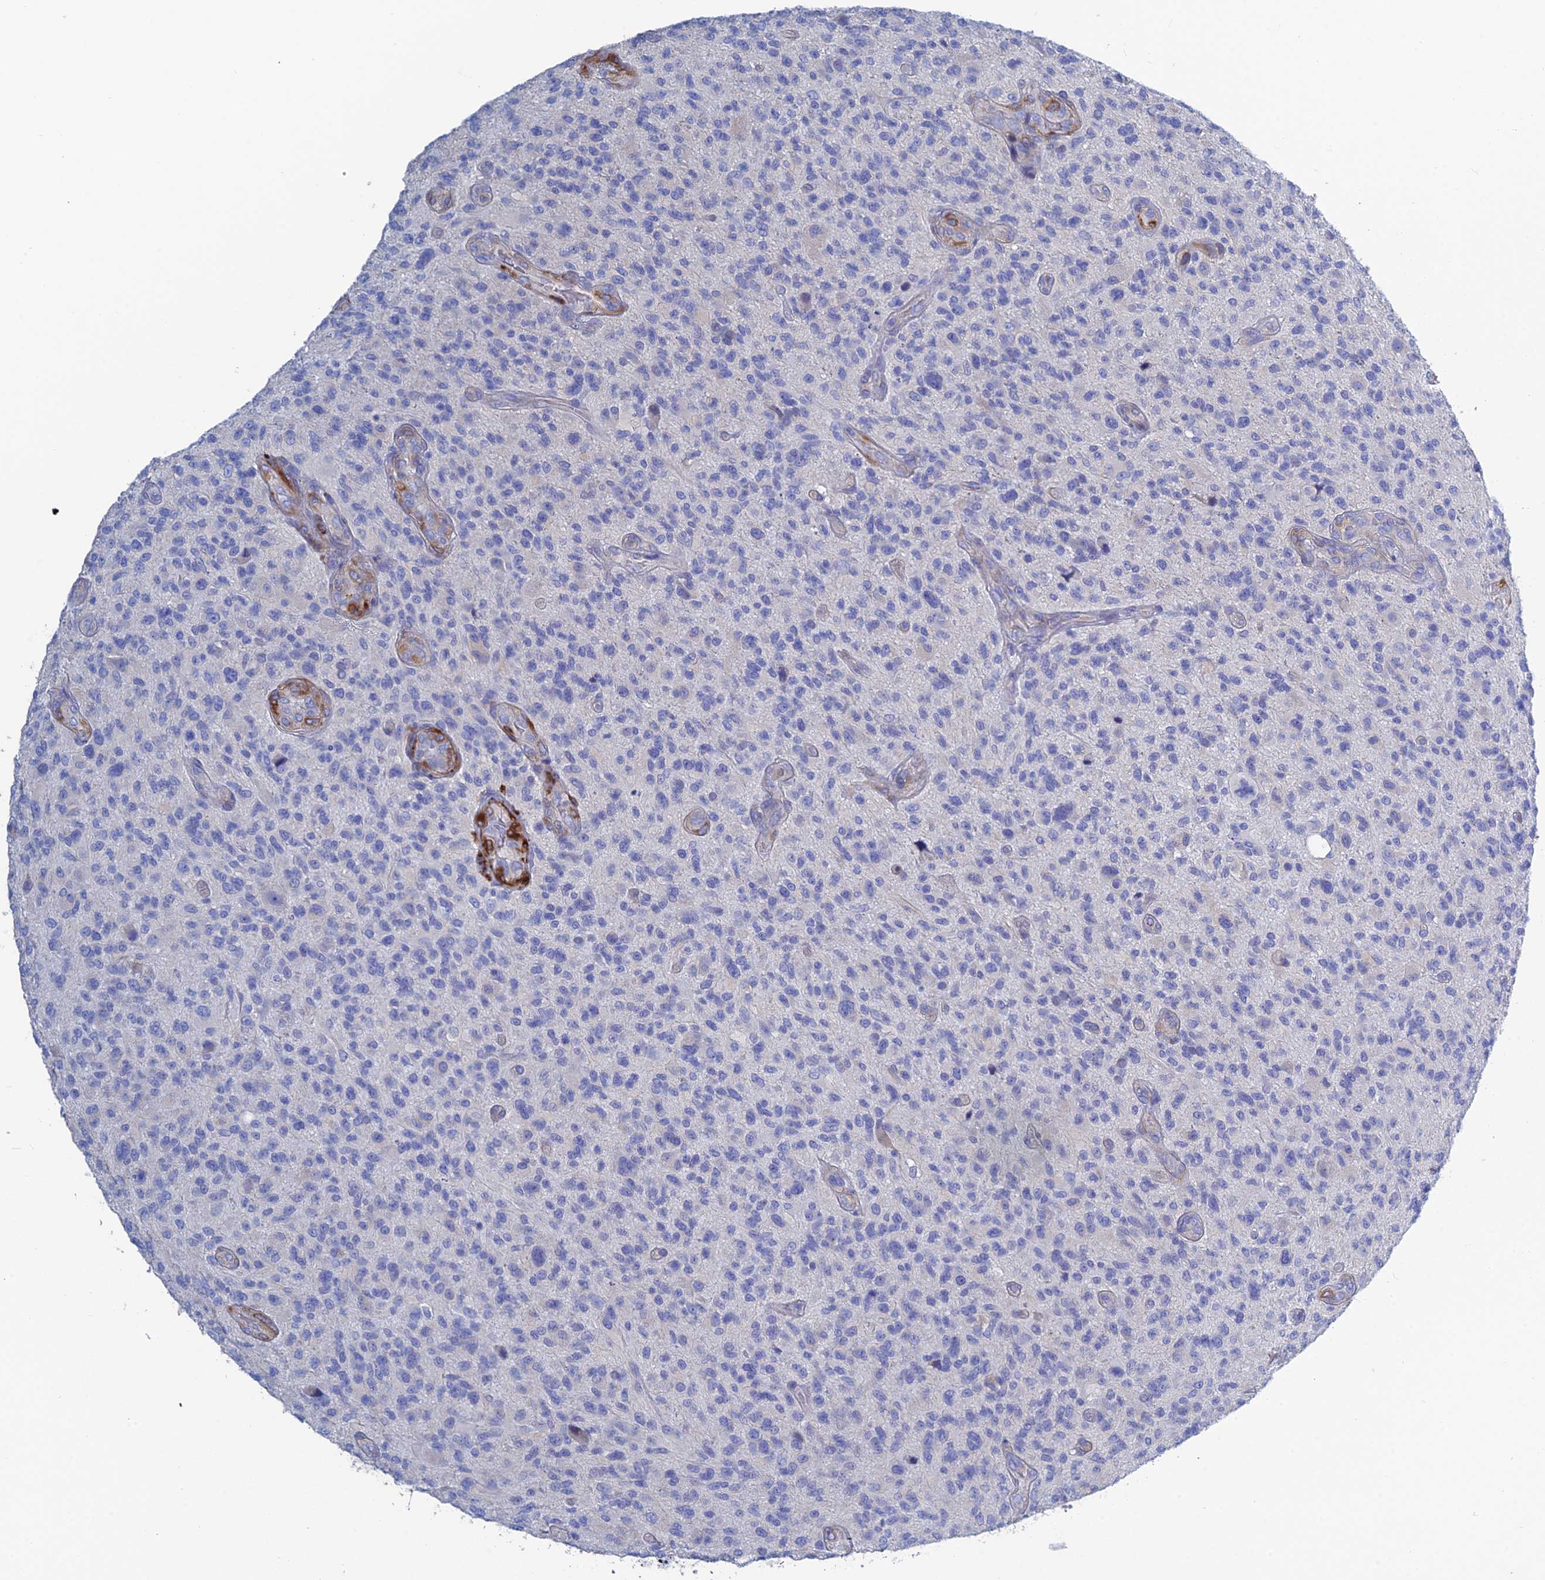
{"staining": {"intensity": "negative", "quantity": "none", "location": "none"}, "tissue": "glioma", "cell_type": "Tumor cells", "image_type": "cancer", "snomed": [{"axis": "morphology", "description": "Glioma, malignant, High grade"}, {"axis": "topography", "description": "Brain"}], "caption": "DAB immunohistochemical staining of high-grade glioma (malignant) reveals no significant positivity in tumor cells. Brightfield microscopy of immunohistochemistry stained with DAB (brown) and hematoxylin (blue), captured at high magnification.", "gene": "PCDHA8", "patient": {"sex": "male", "age": 47}}